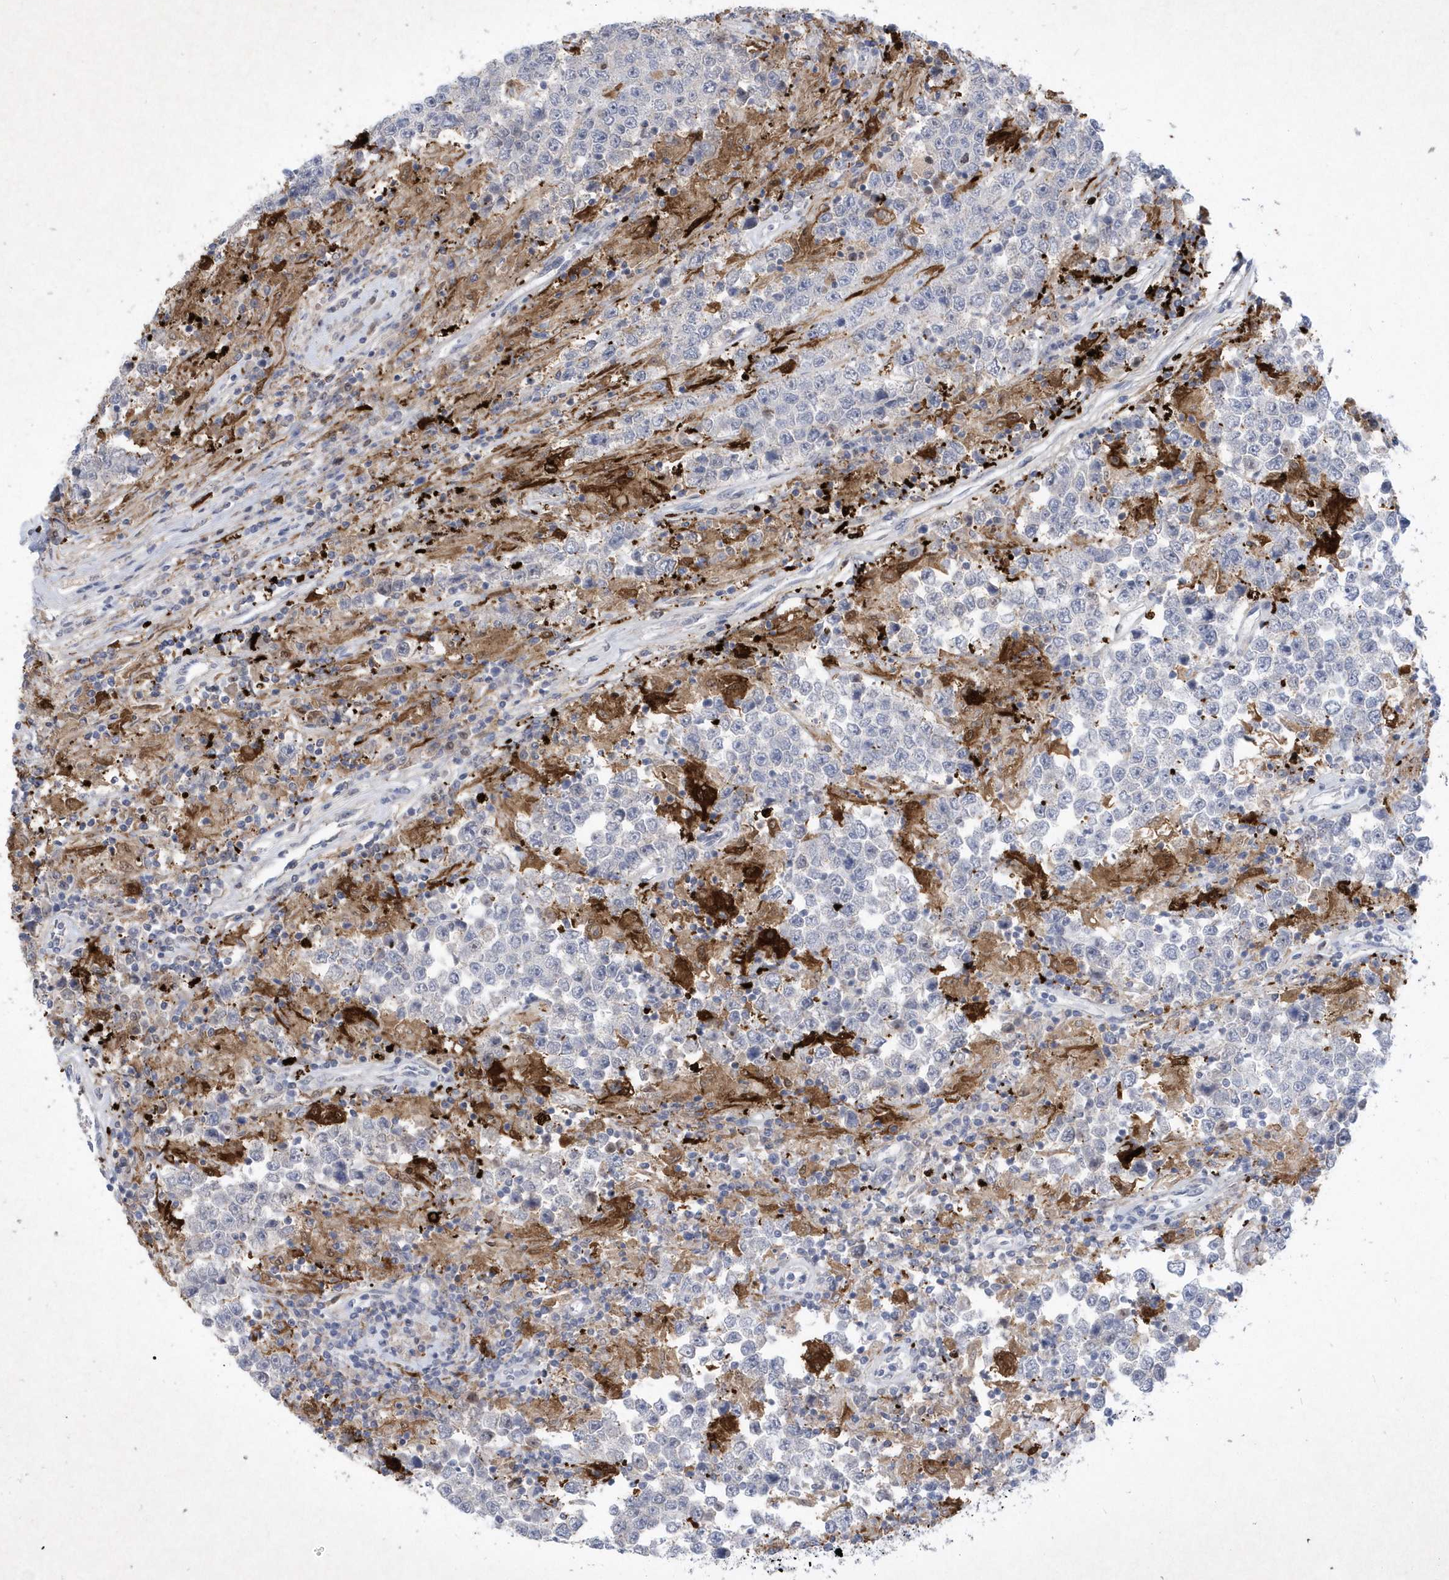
{"staining": {"intensity": "negative", "quantity": "none", "location": "none"}, "tissue": "testis cancer", "cell_type": "Tumor cells", "image_type": "cancer", "snomed": [{"axis": "morphology", "description": "Normal tissue, NOS"}, {"axis": "morphology", "description": "Urothelial carcinoma, High grade"}, {"axis": "morphology", "description": "Seminoma, NOS"}, {"axis": "morphology", "description": "Carcinoma, Embryonal, NOS"}, {"axis": "topography", "description": "Urinary bladder"}, {"axis": "topography", "description": "Testis"}], "caption": "DAB (3,3'-diaminobenzidine) immunohistochemical staining of human testis high-grade urothelial carcinoma shows no significant expression in tumor cells.", "gene": "BHLHA15", "patient": {"sex": "male", "age": 41}}